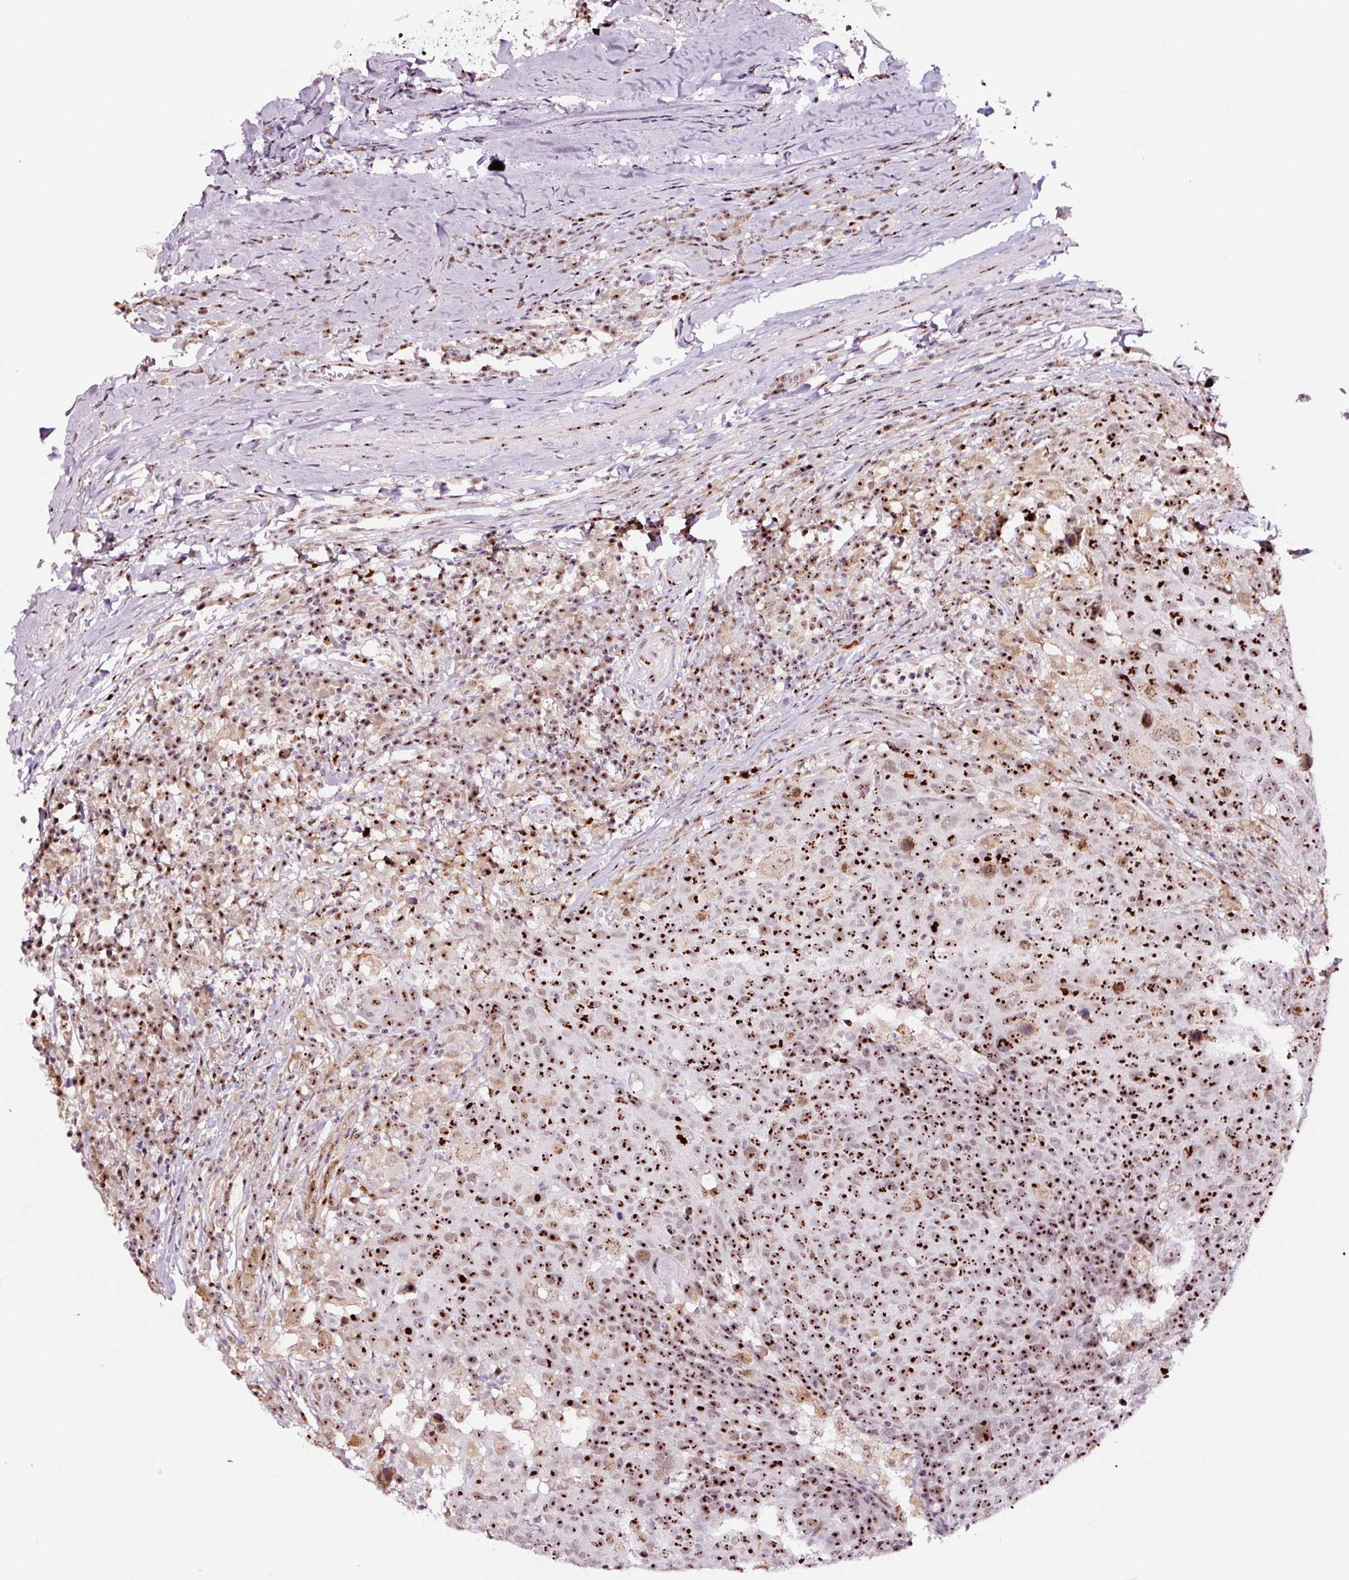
{"staining": {"intensity": "strong", "quantity": ">75%", "location": "nuclear"}, "tissue": "head and neck cancer", "cell_type": "Tumor cells", "image_type": "cancer", "snomed": [{"axis": "morphology", "description": "Normal tissue, NOS"}, {"axis": "morphology", "description": "Squamous cell carcinoma, NOS"}, {"axis": "topography", "description": "Skeletal muscle"}, {"axis": "topography", "description": "Vascular tissue"}, {"axis": "topography", "description": "Peripheral nerve tissue"}, {"axis": "topography", "description": "Head-Neck"}], "caption": "High-power microscopy captured an immunohistochemistry (IHC) histopathology image of squamous cell carcinoma (head and neck), revealing strong nuclear staining in approximately >75% of tumor cells.", "gene": "GNL3", "patient": {"sex": "male", "age": 66}}